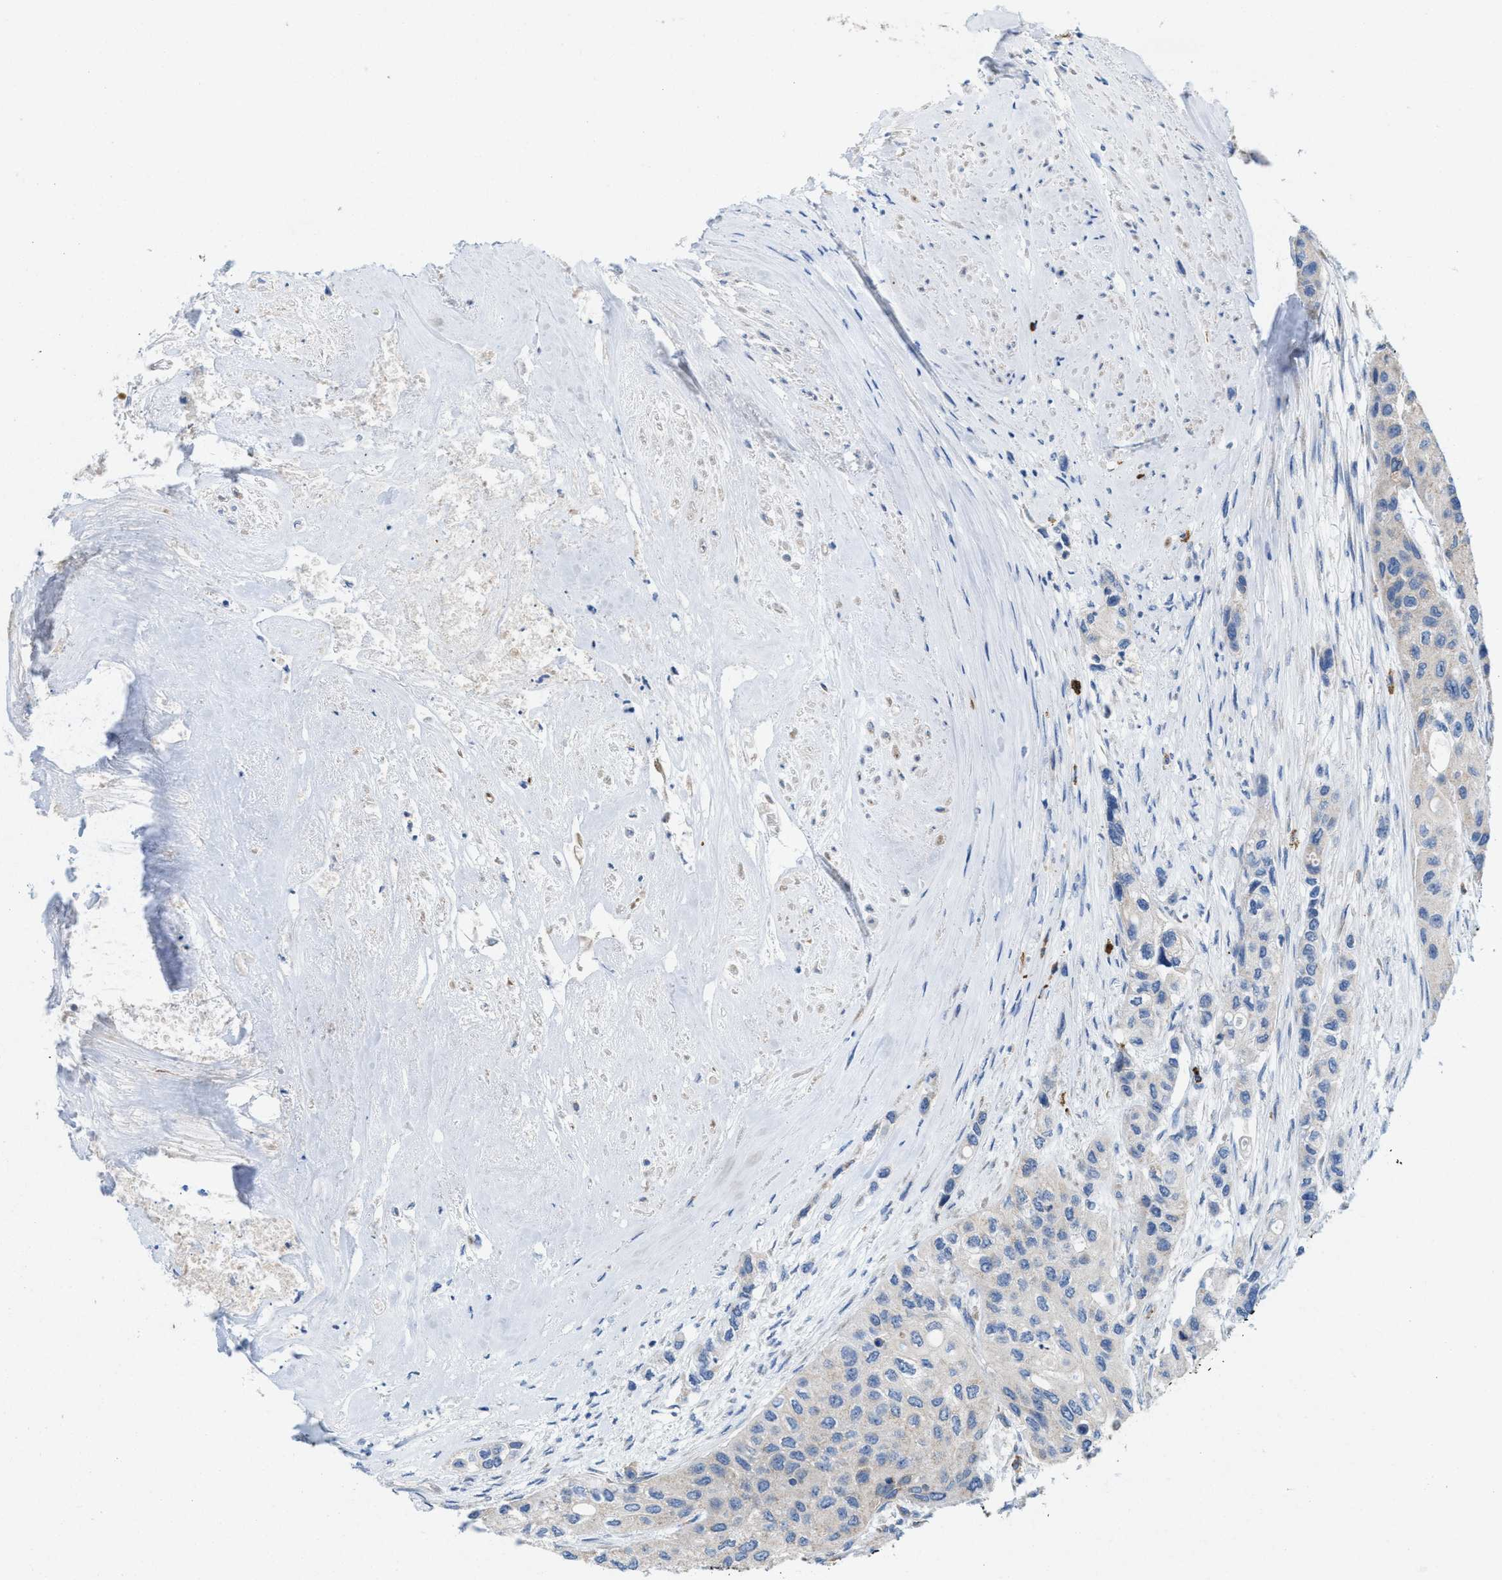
{"staining": {"intensity": "negative", "quantity": "none", "location": "none"}, "tissue": "urothelial cancer", "cell_type": "Tumor cells", "image_type": "cancer", "snomed": [{"axis": "morphology", "description": "Urothelial carcinoma, High grade"}, {"axis": "topography", "description": "Urinary bladder"}], "caption": "There is no significant expression in tumor cells of urothelial carcinoma (high-grade).", "gene": "DYNC2I1", "patient": {"sex": "female", "age": 56}}